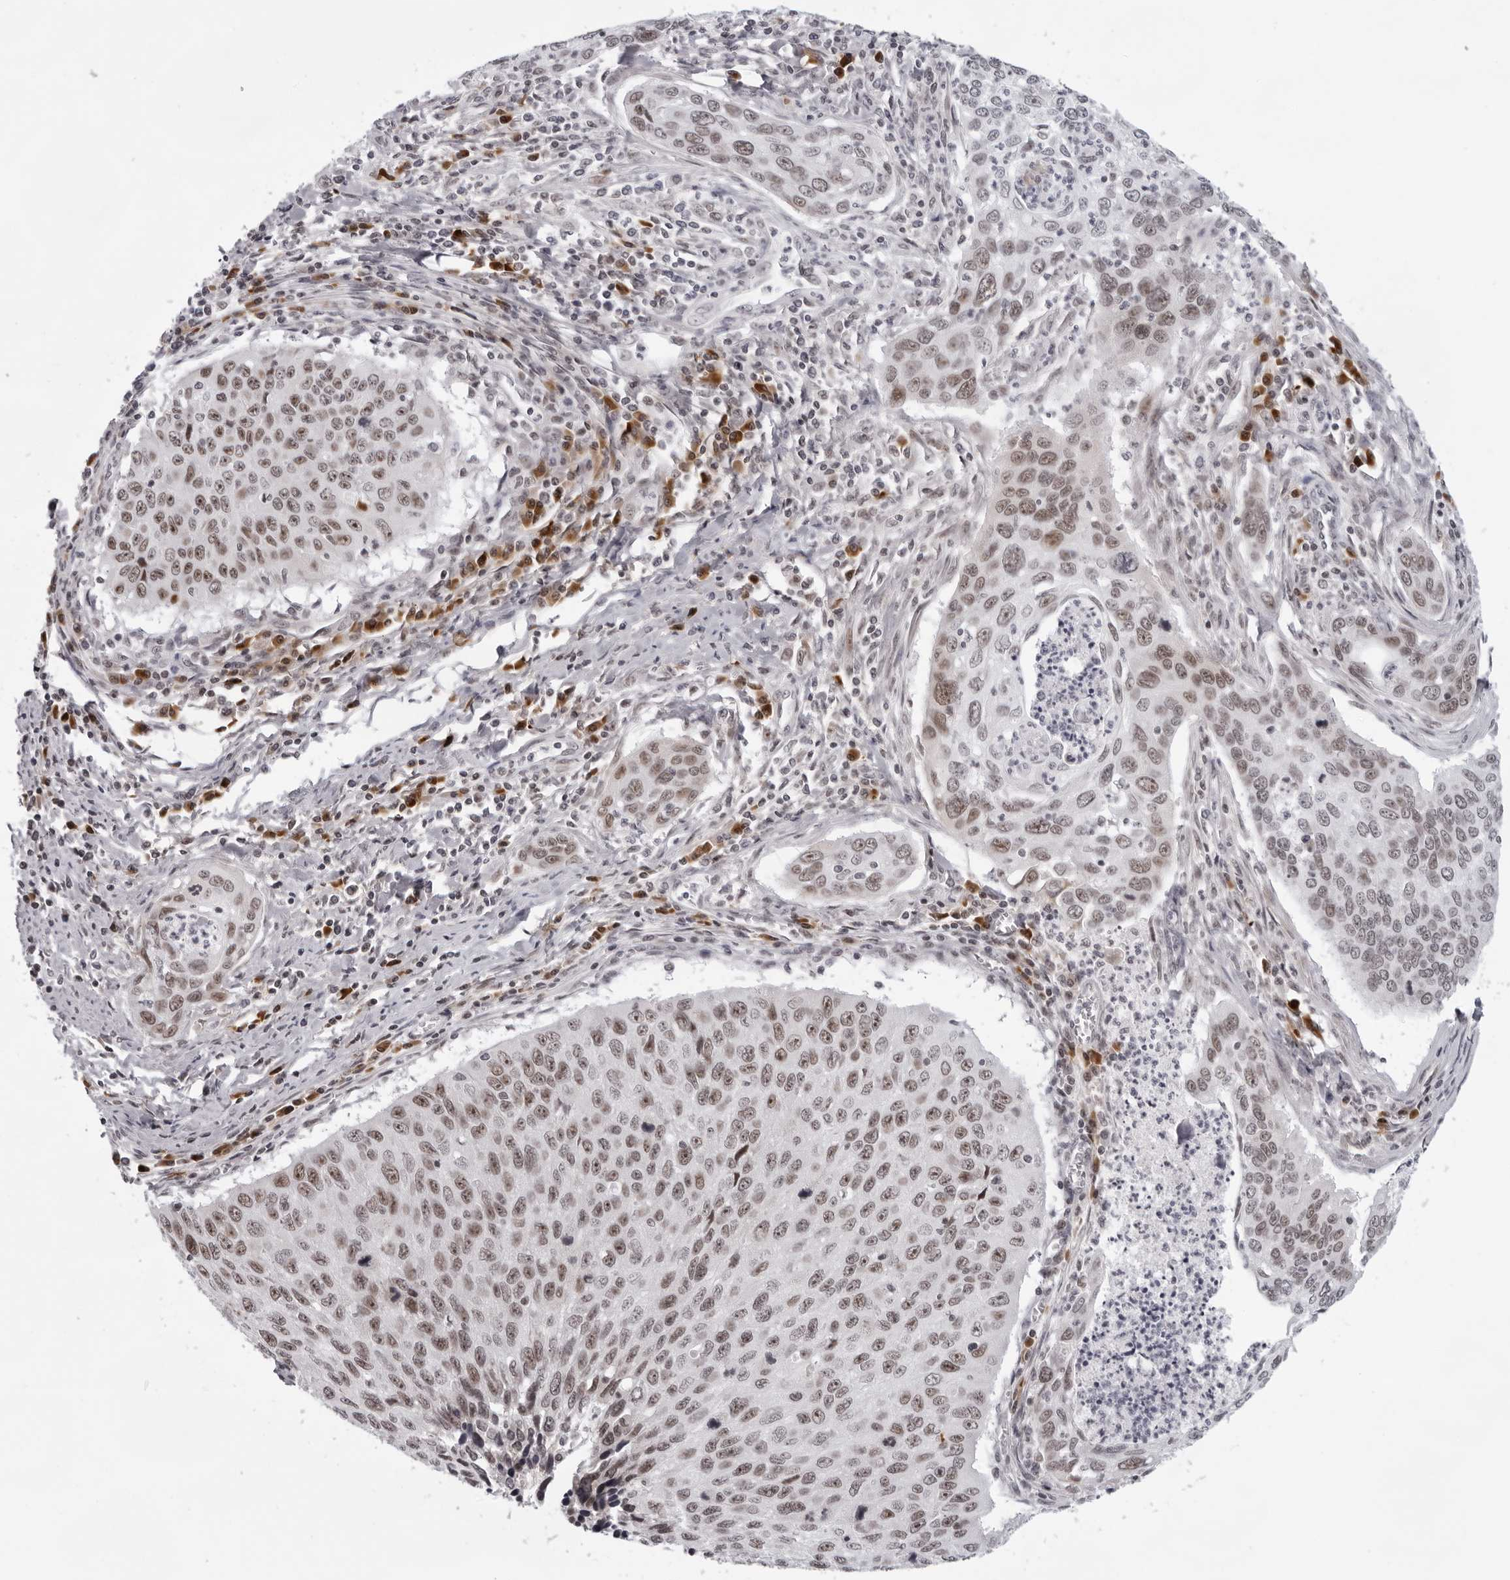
{"staining": {"intensity": "moderate", "quantity": ">75%", "location": "nuclear"}, "tissue": "cervical cancer", "cell_type": "Tumor cells", "image_type": "cancer", "snomed": [{"axis": "morphology", "description": "Squamous cell carcinoma, NOS"}, {"axis": "topography", "description": "Cervix"}], "caption": "Cervical cancer stained with a brown dye shows moderate nuclear positive positivity in approximately >75% of tumor cells.", "gene": "EXOSC10", "patient": {"sex": "female", "age": 53}}